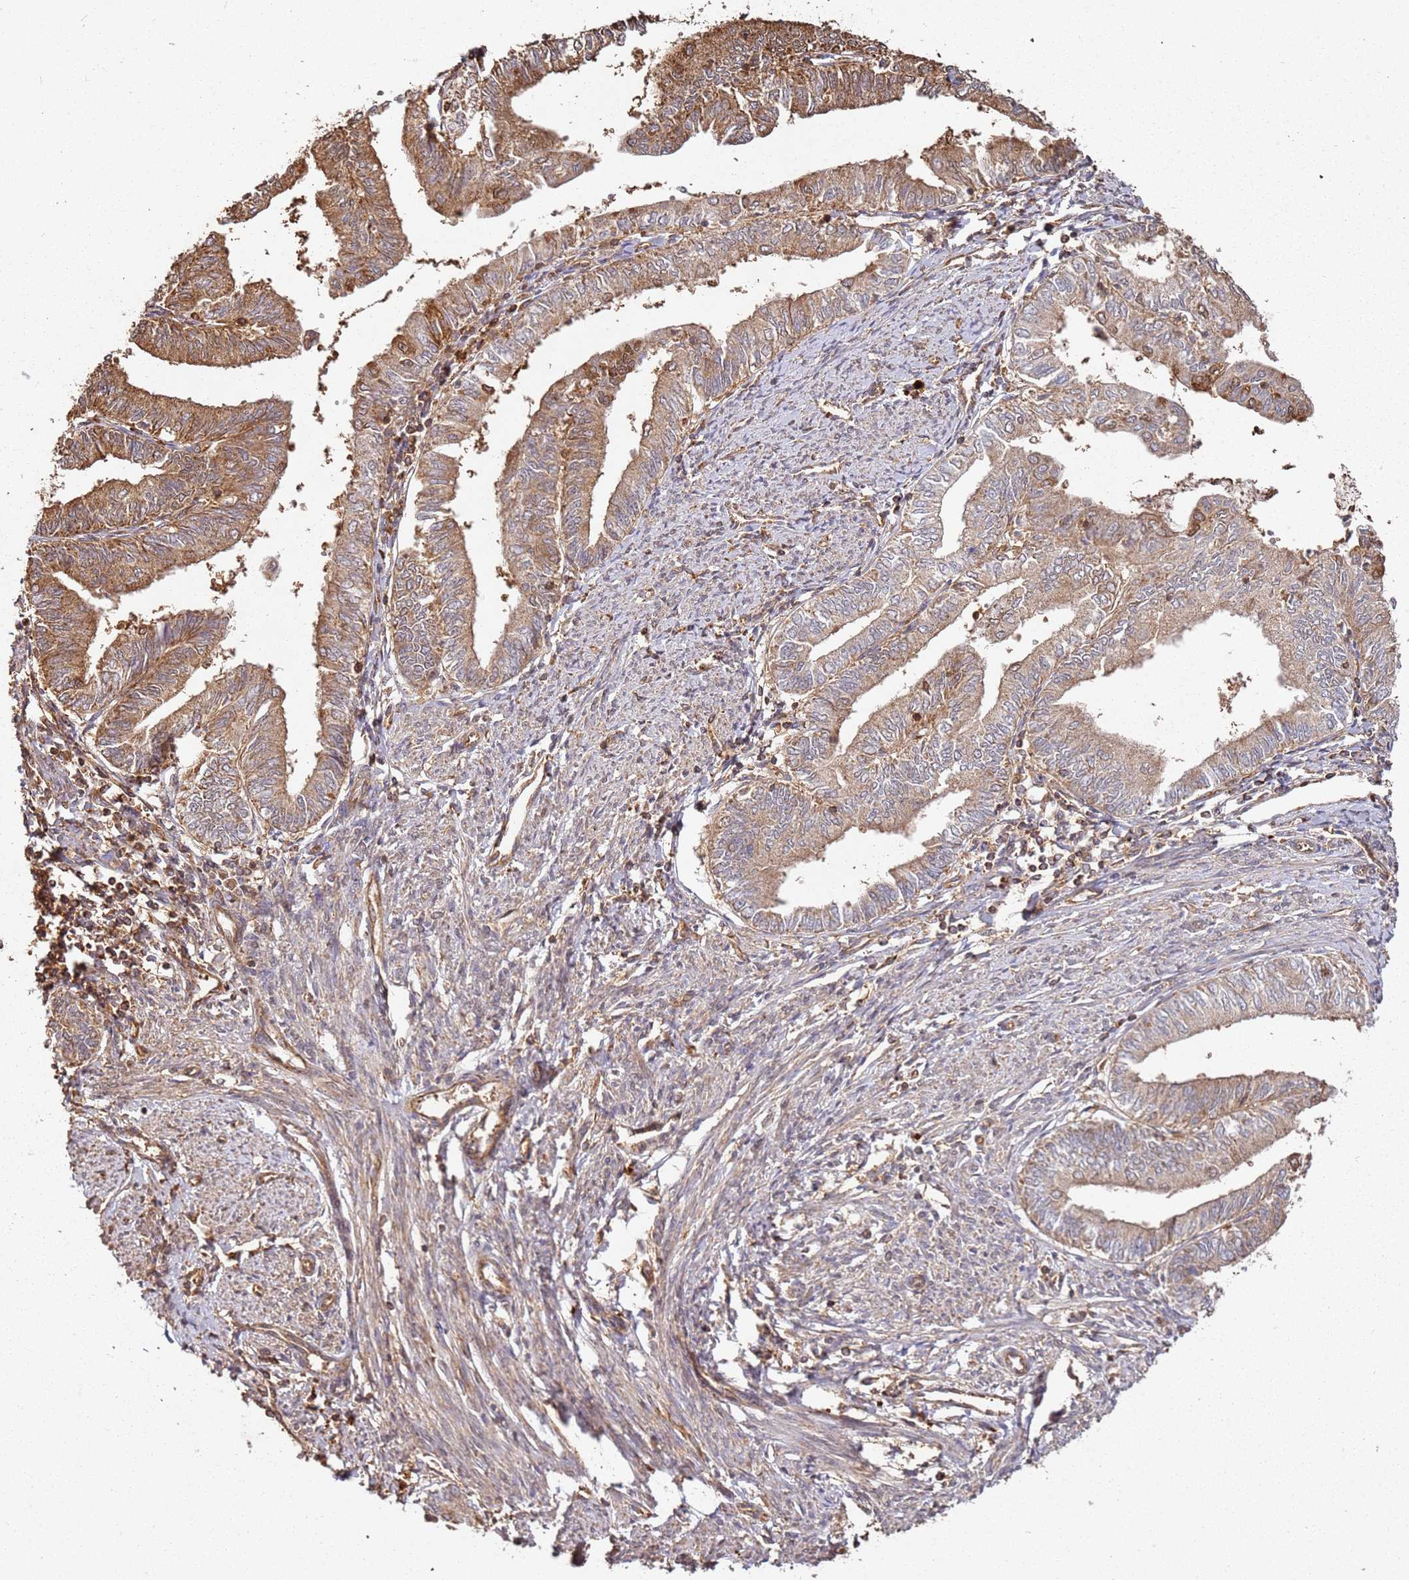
{"staining": {"intensity": "moderate", "quantity": ">75%", "location": "cytoplasmic/membranous"}, "tissue": "endometrial cancer", "cell_type": "Tumor cells", "image_type": "cancer", "snomed": [{"axis": "morphology", "description": "Adenocarcinoma, NOS"}, {"axis": "topography", "description": "Endometrium"}], "caption": "A micrograph of human endometrial cancer (adenocarcinoma) stained for a protein shows moderate cytoplasmic/membranous brown staining in tumor cells.", "gene": "SCGB2B2", "patient": {"sex": "female", "age": 66}}